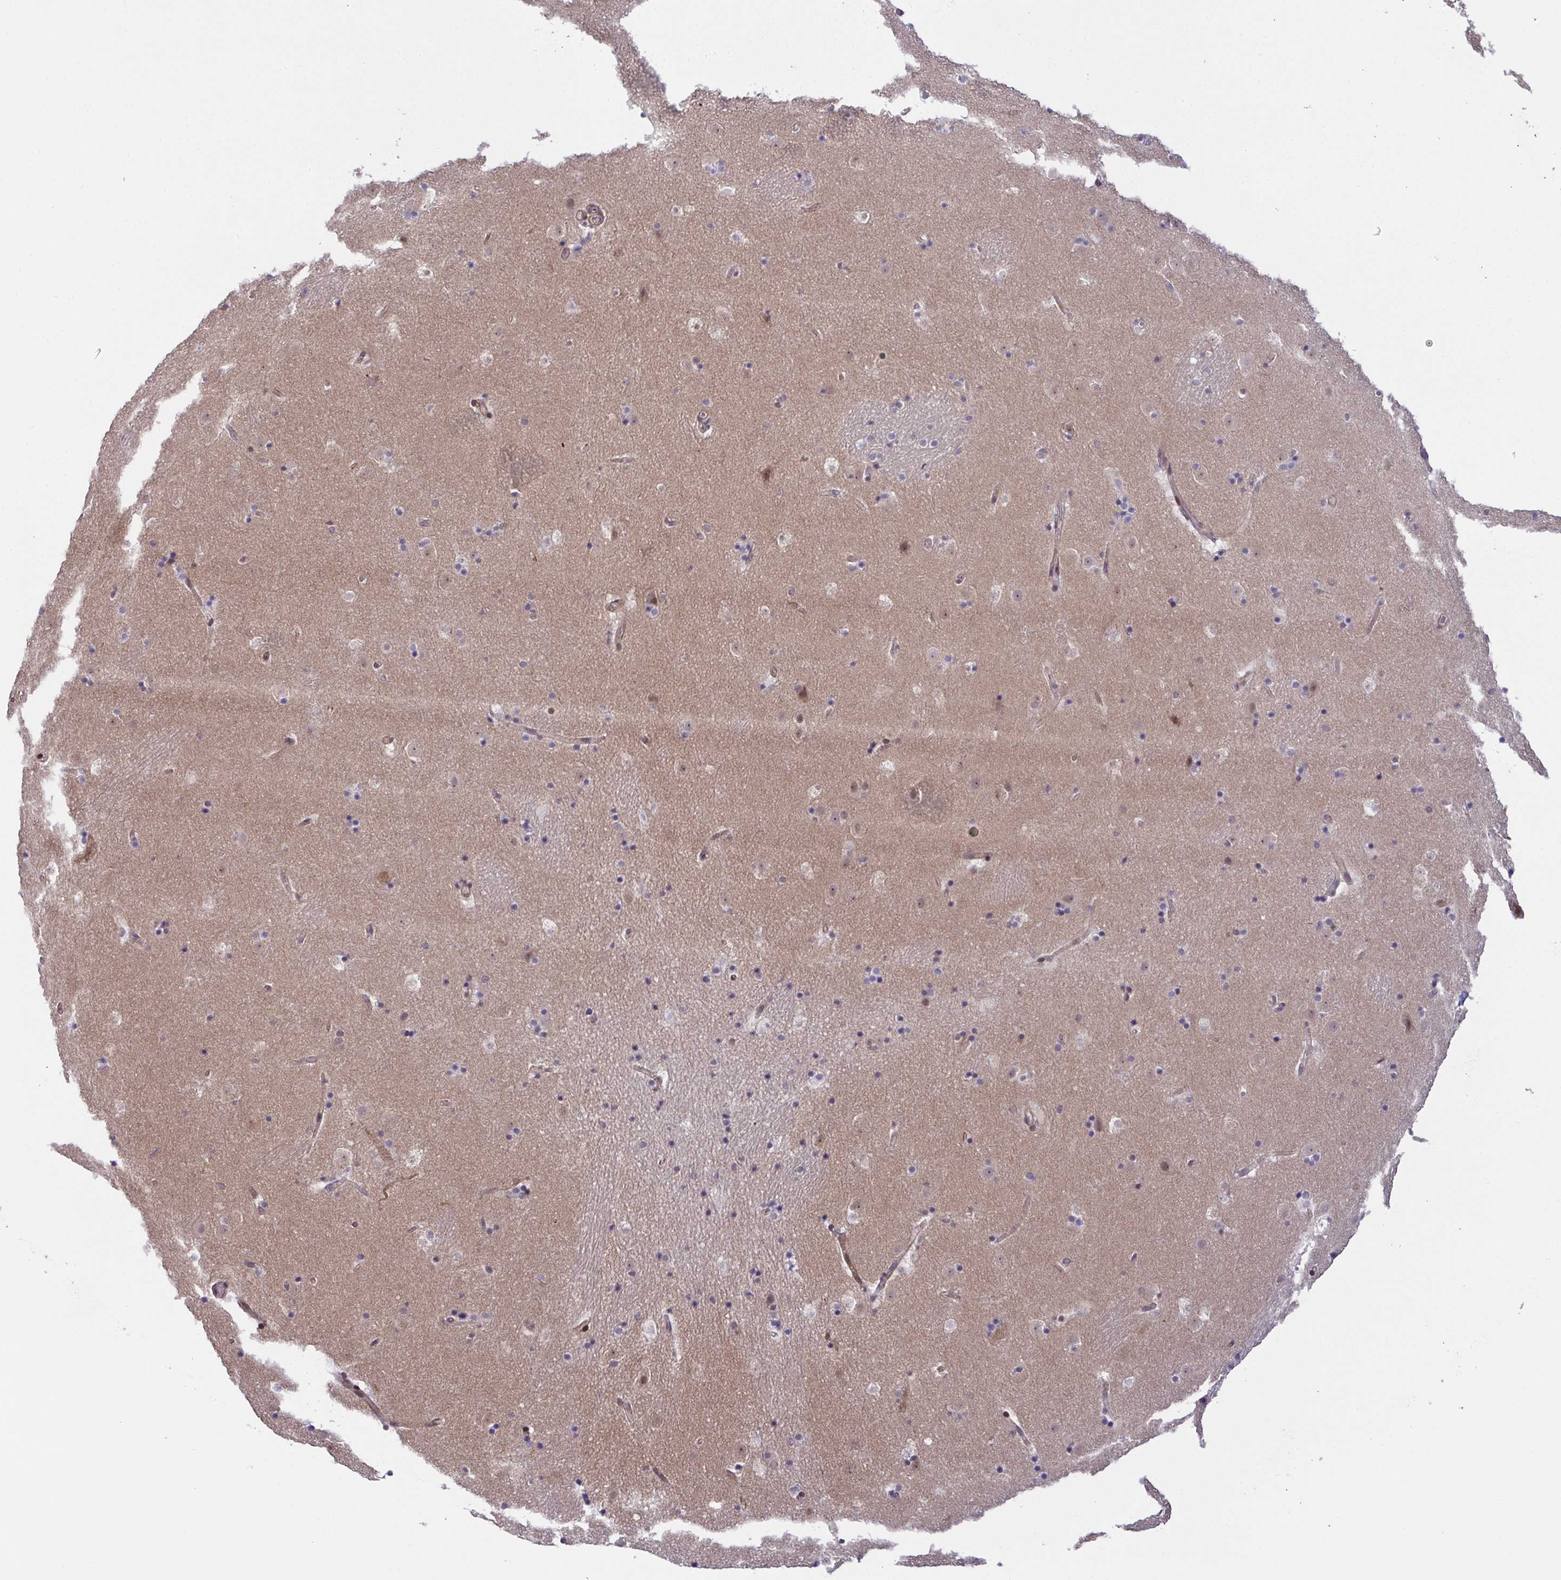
{"staining": {"intensity": "negative", "quantity": "none", "location": "none"}, "tissue": "caudate", "cell_type": "Glial cells", "image_type": "normal", "snomed": [{"axis": "morphology", "description": "Normal tissue, NOS"}, {"axis": "topography", "description": "Lateral ventricle wall"}], "caption": "This image is of benign caudate stained with immunohistochemistry (IHC) to label a protein in brown with the nuclei are counter-stained blue. There is no expression in glial cells.", "gene": "DNAJB1", "patient": {"sex": "male", "age": 37}}